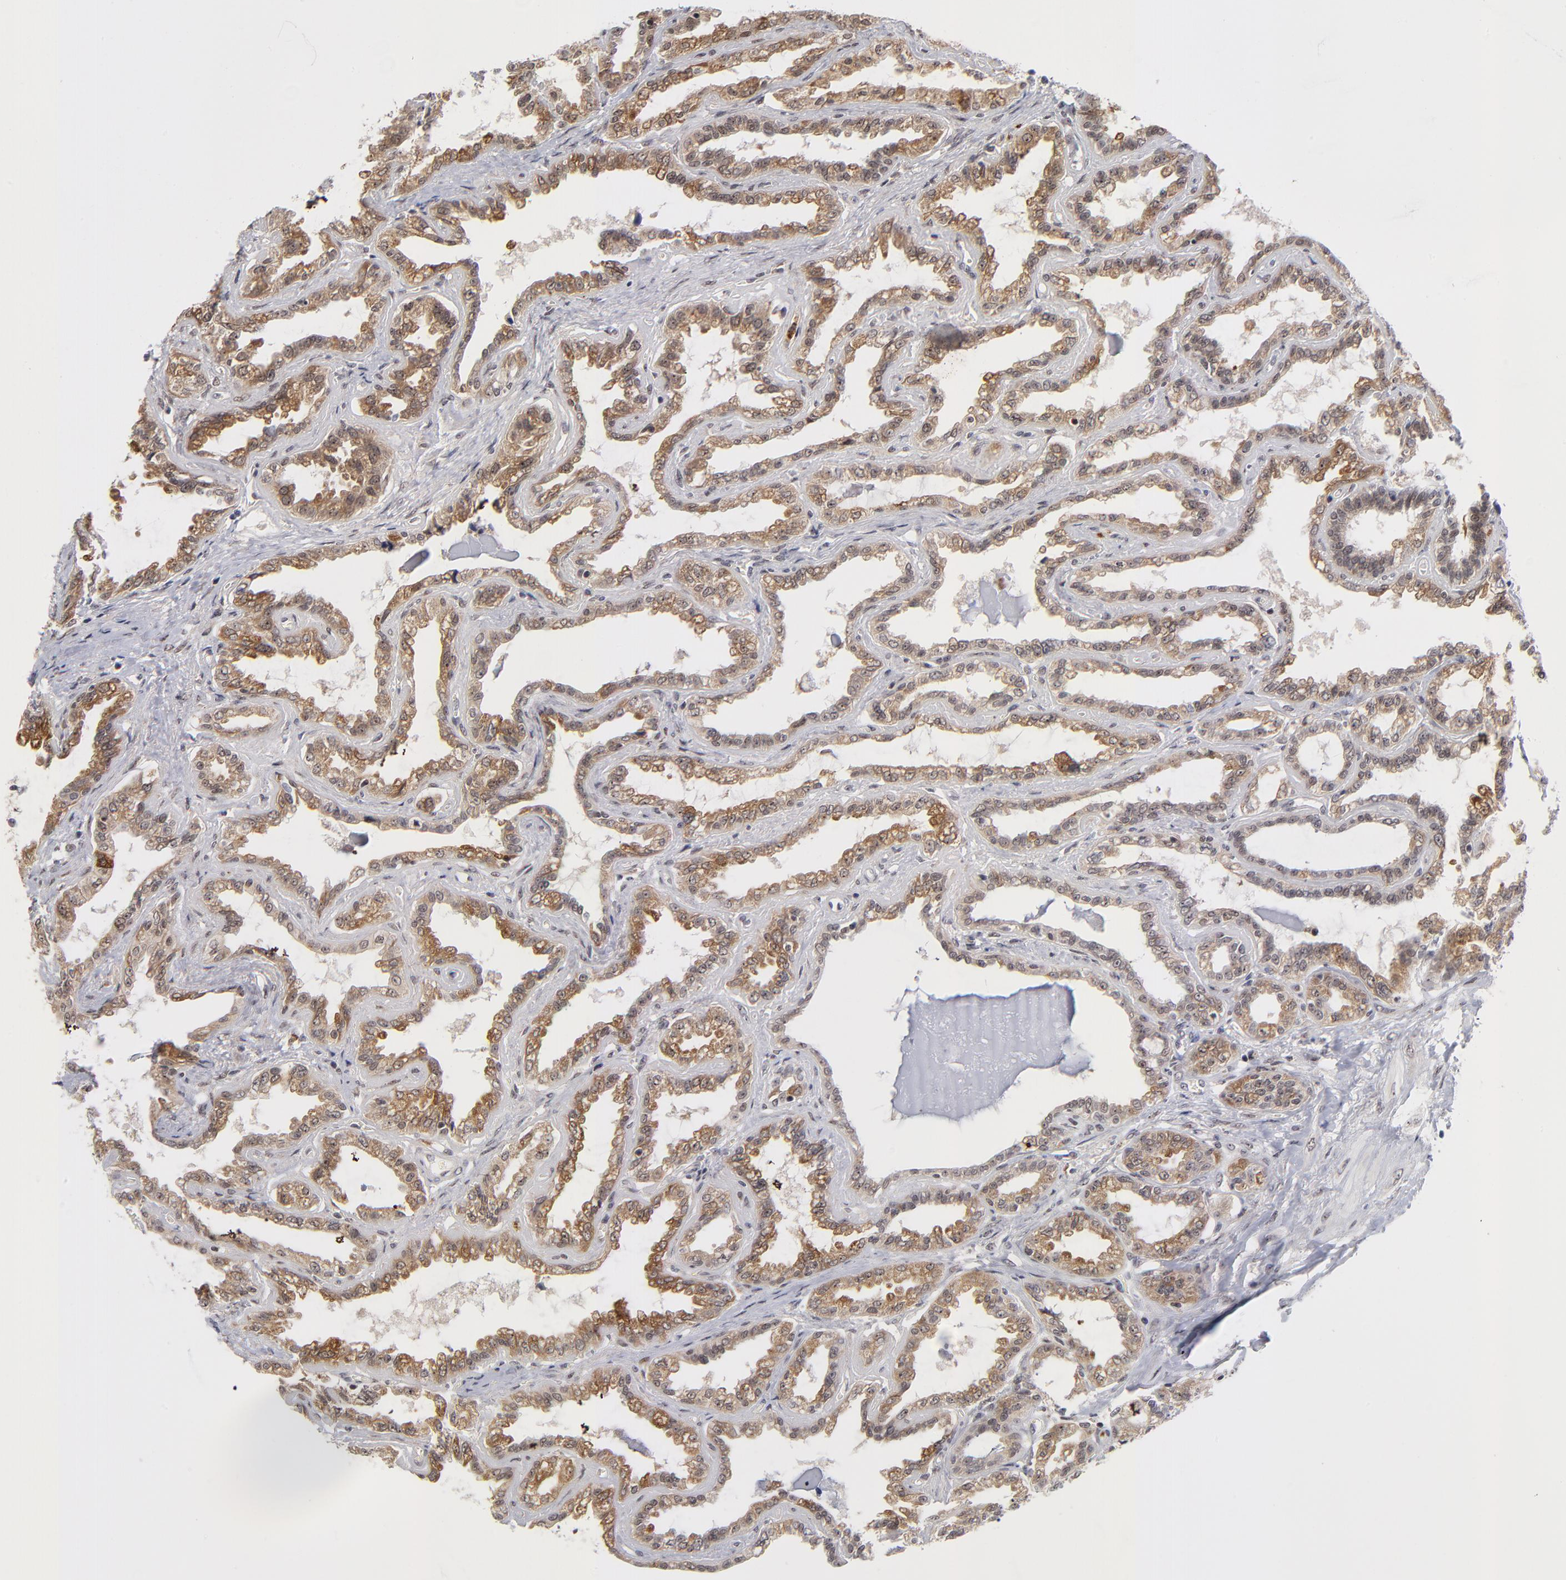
{"staining": {"intensity": "moderate", "quantity": "25%-75%", "location": "cytoplasmic/membranous,nuclear"}, "tissue": "seminal vesicle", "cell_type": "Glandular cells", "image_type": "normal", "snomed": [{"axis": "morphology", "description": "Normal tissue, NOS"}, {"axis": "morphology", "description": "Inflammation, NOS"}, {"axis": "topography", "description": "Urinary bladder"}, {"axis": "topography", "description": "Prostate"}, {"axis": "topography", "description": "Seminal veicle"}], "caption": "Immunohistochemistry image of normal human seminal vesicle stained for a protein (brown), which reveals medium levels of moderate cytoplasmic/membranous,nuclear staining in about 25%-75% of glandular cells.", "gene": "ZNF419", "patient": {"sex": "male", "age": 82}}